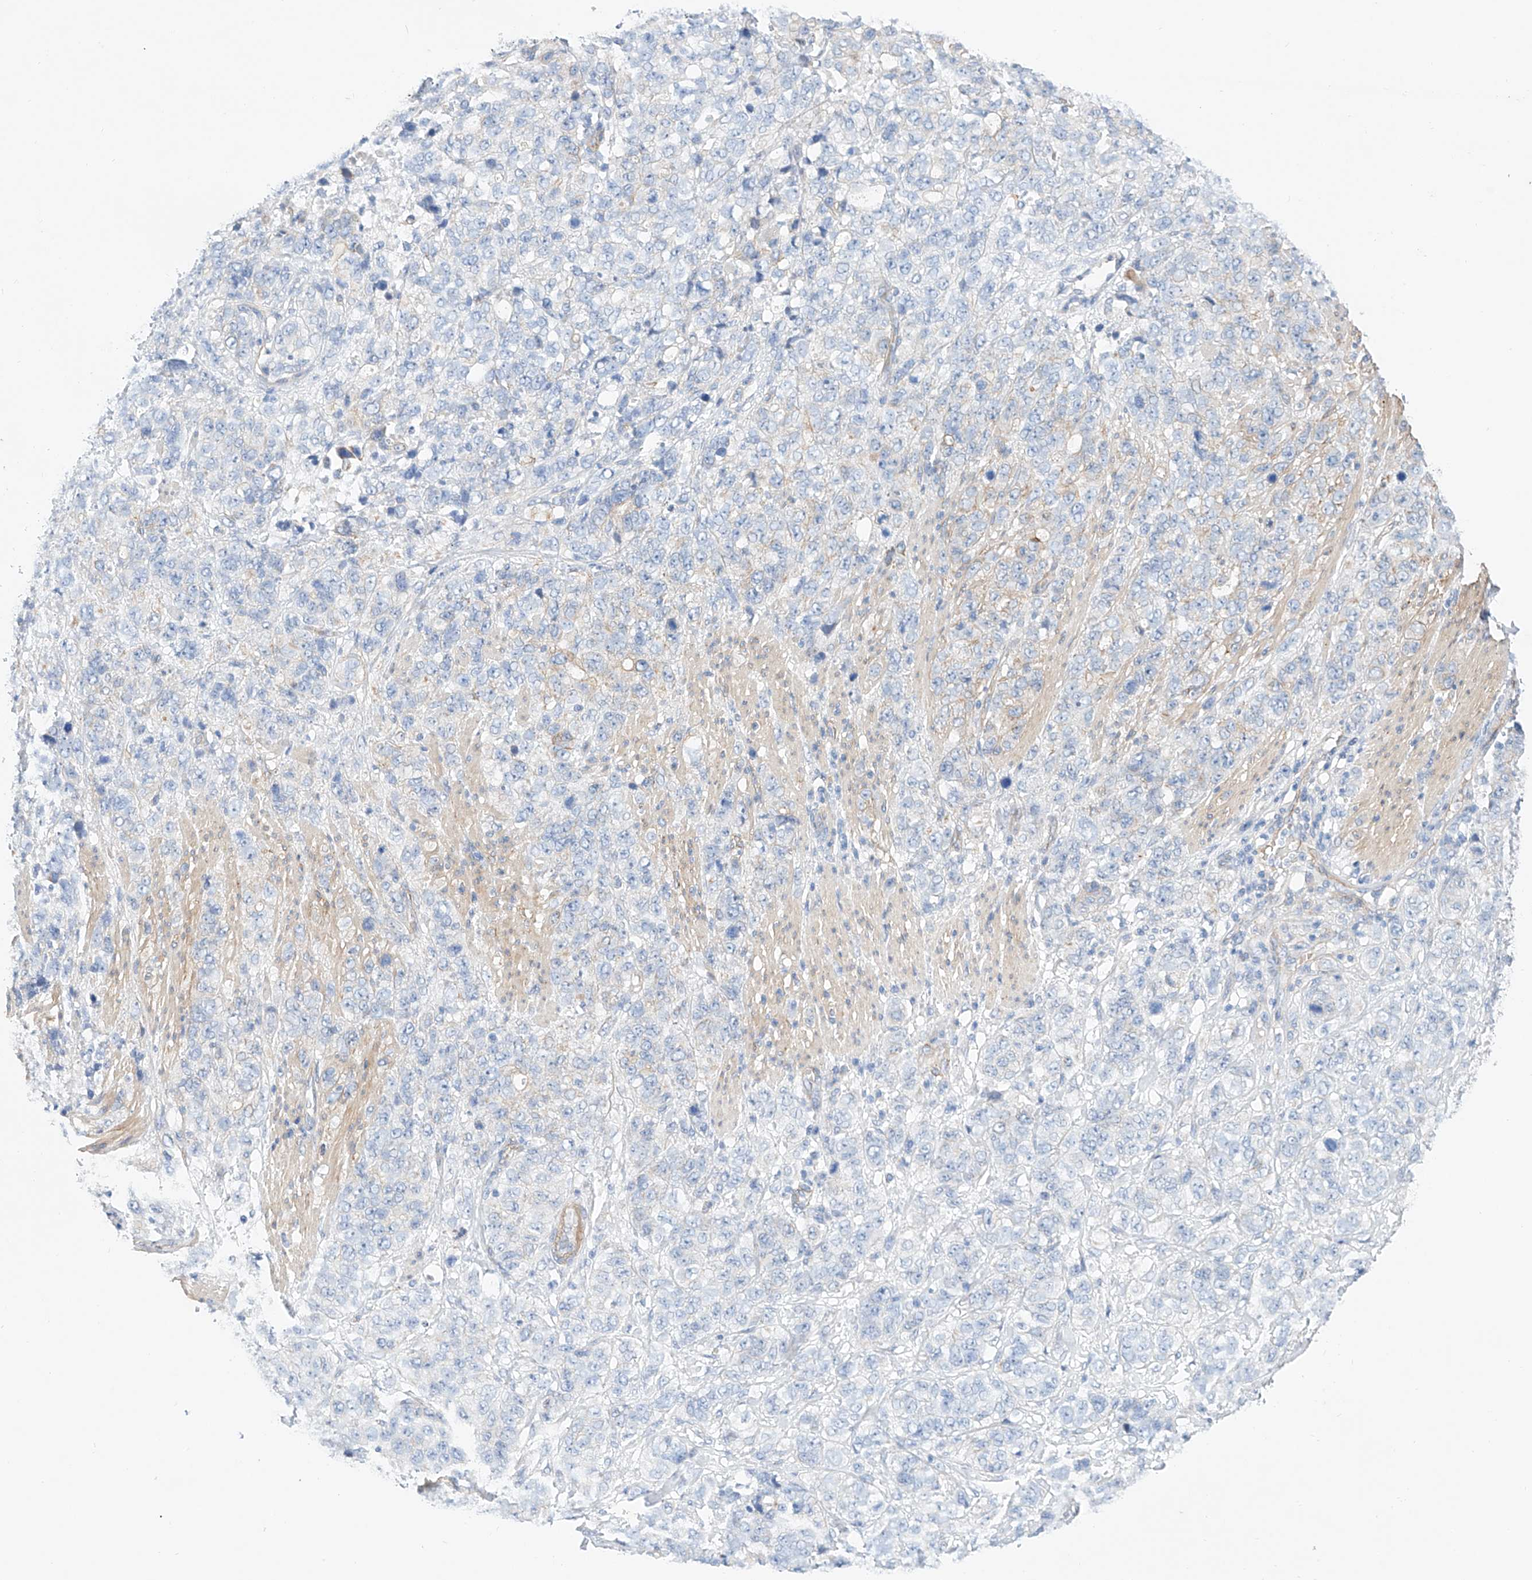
{"staining": {"intensity": "negative", "quantity": "none", "location": "none"}, "tissue": "stomach cancer", "cell_type": "Tumor cells", "image_type": "cancer", "snomed": [{"axis": "morphology", "description": "Adenocarcinoma, NOS"}, {"axis": "topography", "description": "Stomach"}], "caption": "An IHC photomicrograph of adenocarcinoma (stomach) is shown. There is no staining in tumor cells of adenocarcinoma (stomach).", "gene": "SBSPON", "patient": {"sex": "male", "age": 48}}